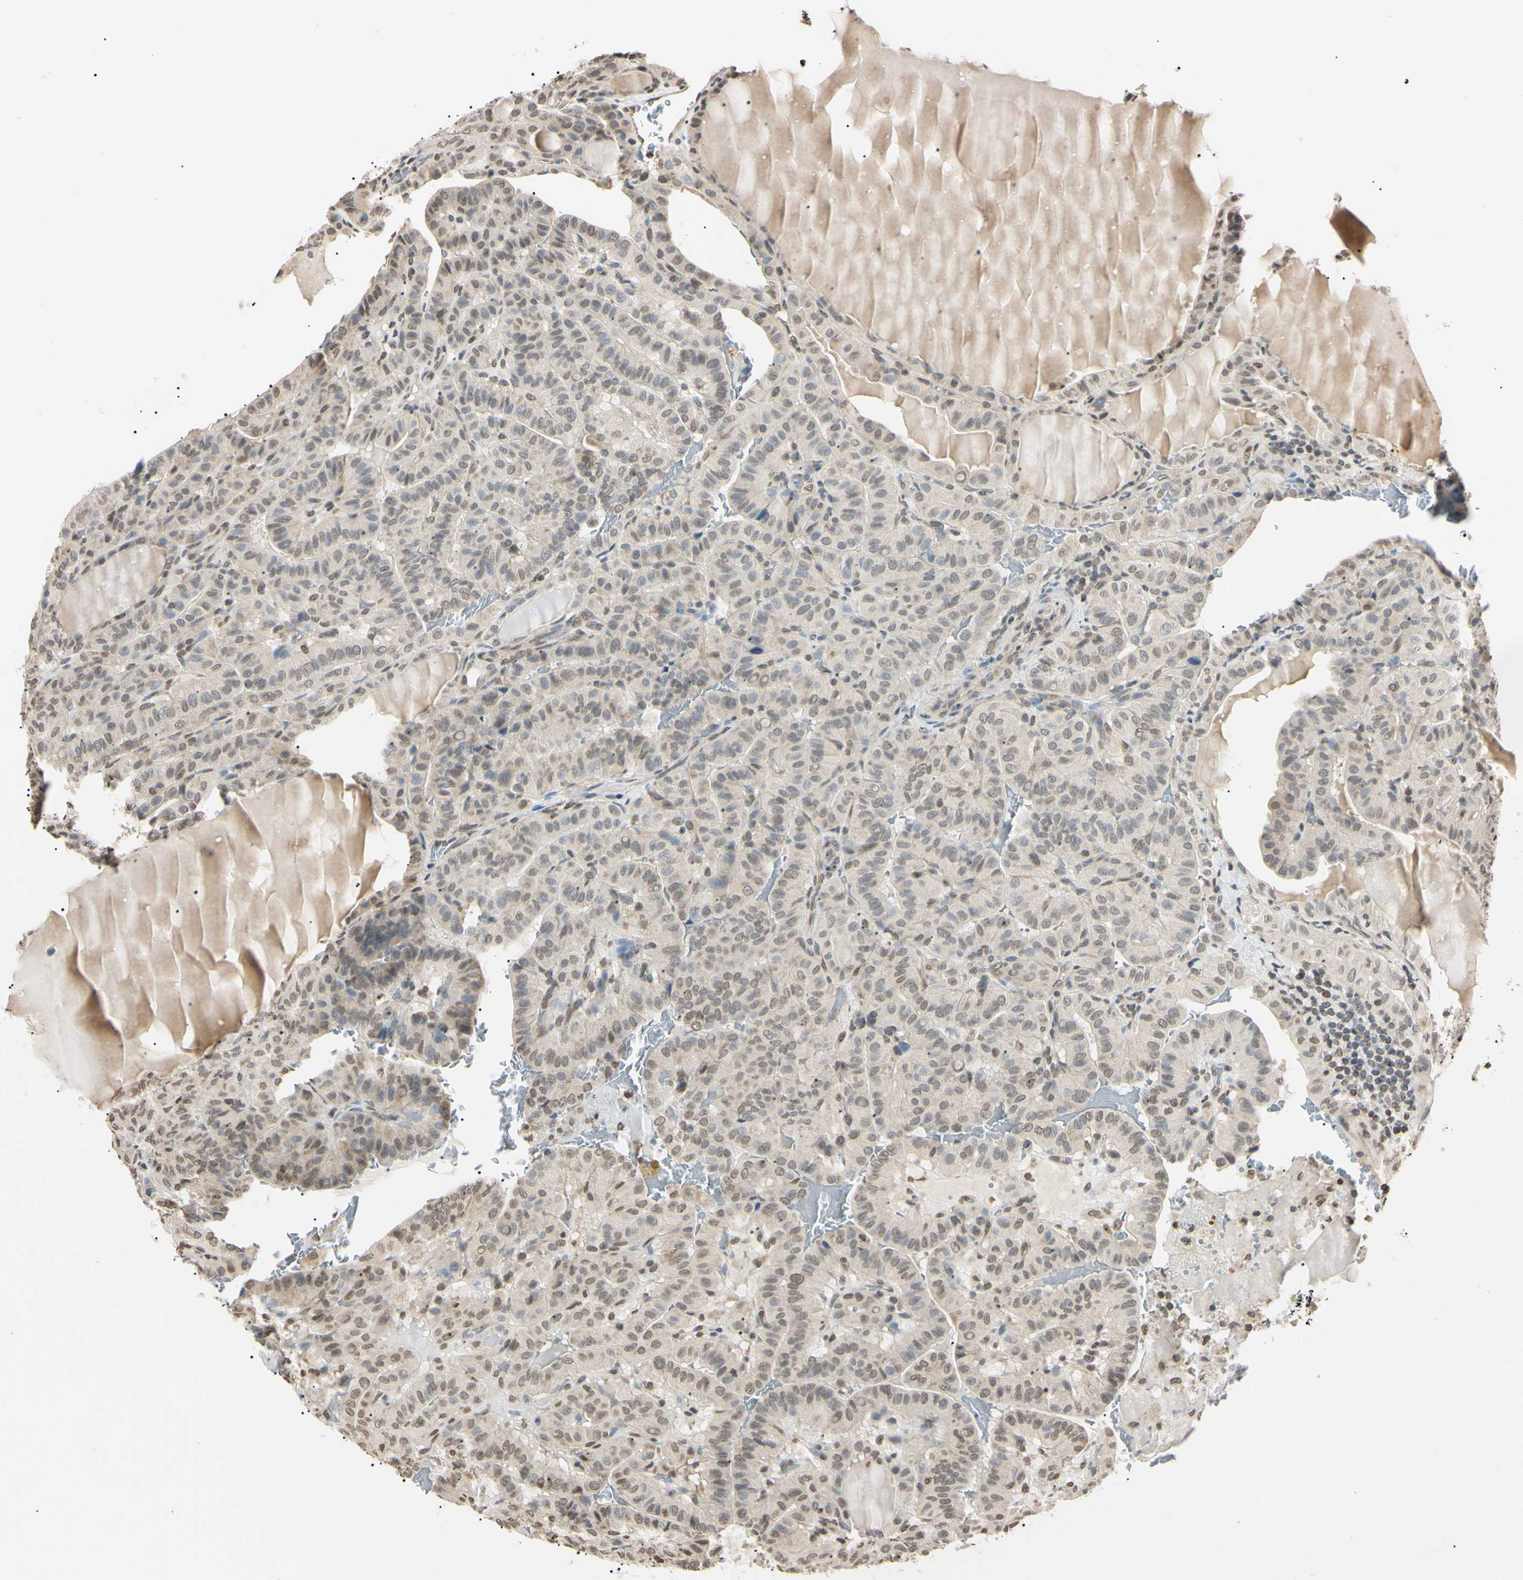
{"staining": {"intensity": "weak", "quantity": "25%-75%", "location": "nuclear"}, "tissue": "thyroid cancer", "cell_type": "Tumor cells", "image_type": "cancer", "snomed": [{"axis": "morphology", "description": "Papillary adenocarcinoma, NOS"}, {"axis": "topography", "description": "Thyroid gland"}], "caption": "Thyroid cancer stained for a protein exhibits weak nuclear positivity in tumor cells.", "gene": "CDC45", "patient": {"sex": "male", "age": 77}}